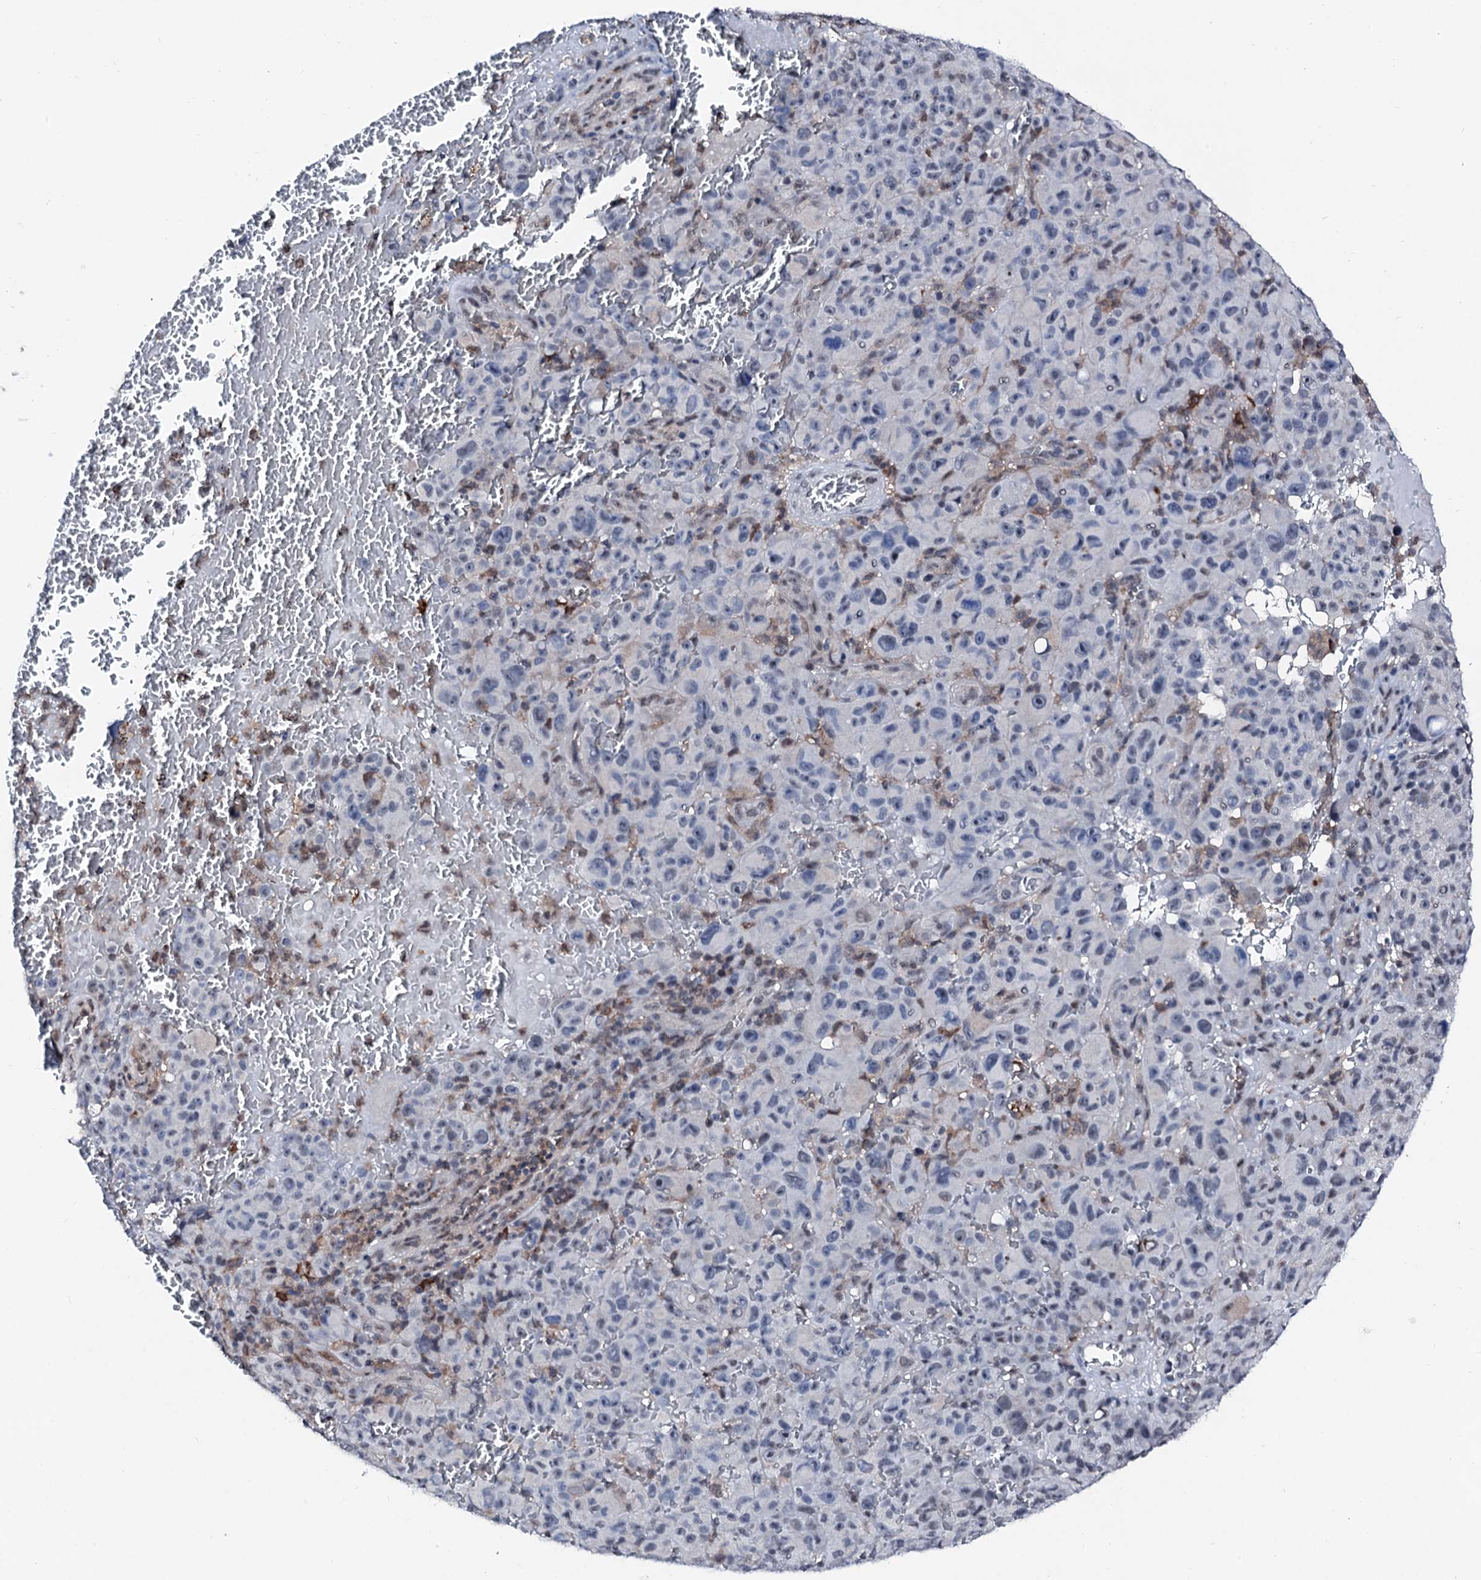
{"staining": {"intensity": "negative", "quantity": "none", "location": "none"}, "tissue": "melanoma", "cell_type": "Tumor cells", "image_type": "cancer", "snomed": [{"axis": "morphology", "description": "Malignant melanoma, NOS"}, {"axis": "topography", "description": "Skin"}], "caption": "This photomicrograph is of melanoma stained with immunohistochemistry to label a protein in brown with the nuclei are counter-stained blue. There is no positivity in tumor cells.", "gene": "TRAFD1", "patient": {"sex": "female", "age": 82}}